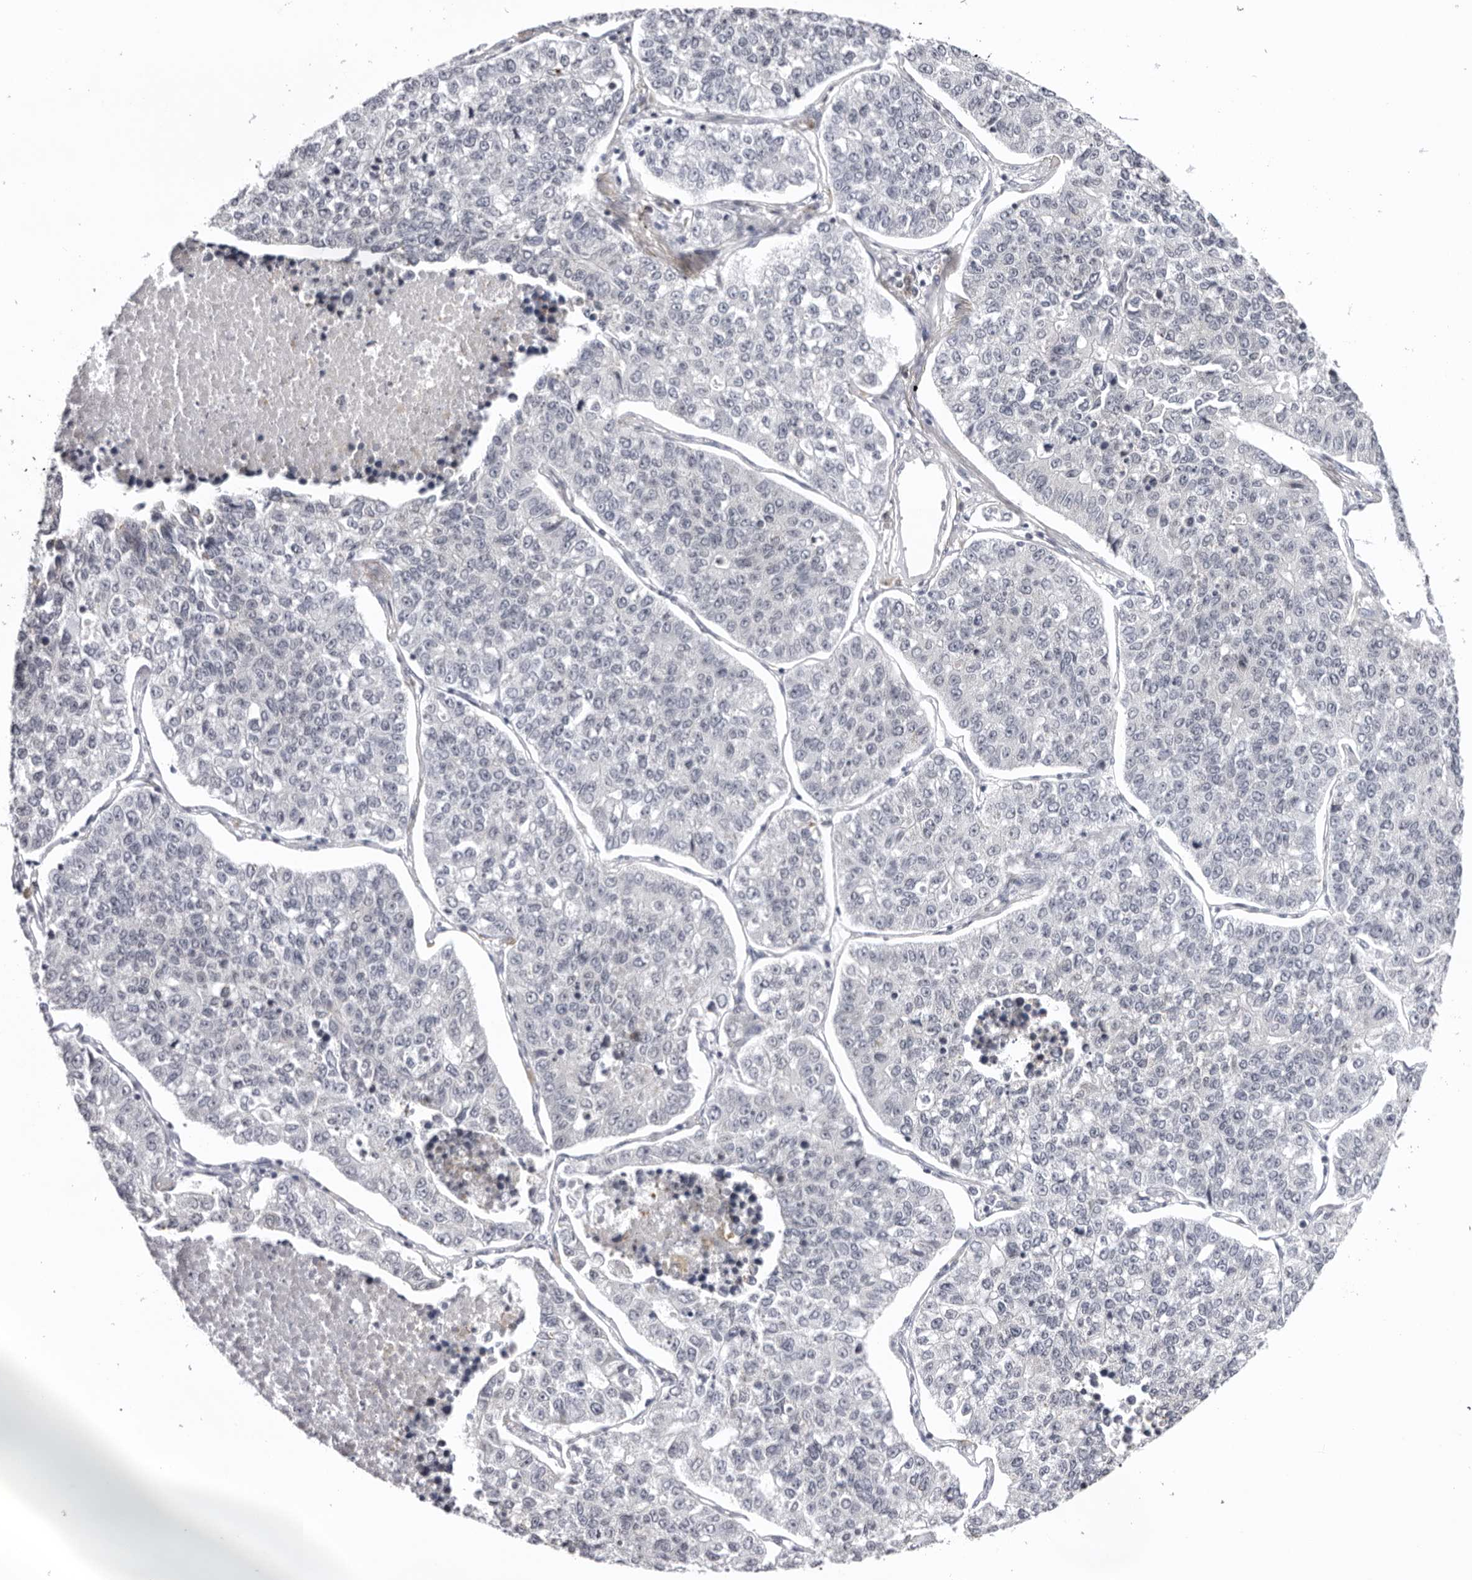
{"staining": {"intensity": "negative", "quantity": "none", "location": "none"}, "tissue": "lung cancer", "cell_type": "Tumor cells", "image_type": "cancer", "snomed": [{"axis": "morphology", "description": "Adenocarcinoma, NOS"}, {"axis": "topography", "description": "Lung"}], "caption": "A high-resolution micrograph shows IHC staining of lung cancer (adenocarcinoma), which reveals no significant expression in tumor cells.", "gene": "IL17RA", "patient": {"sex": "male", "age": 49}}